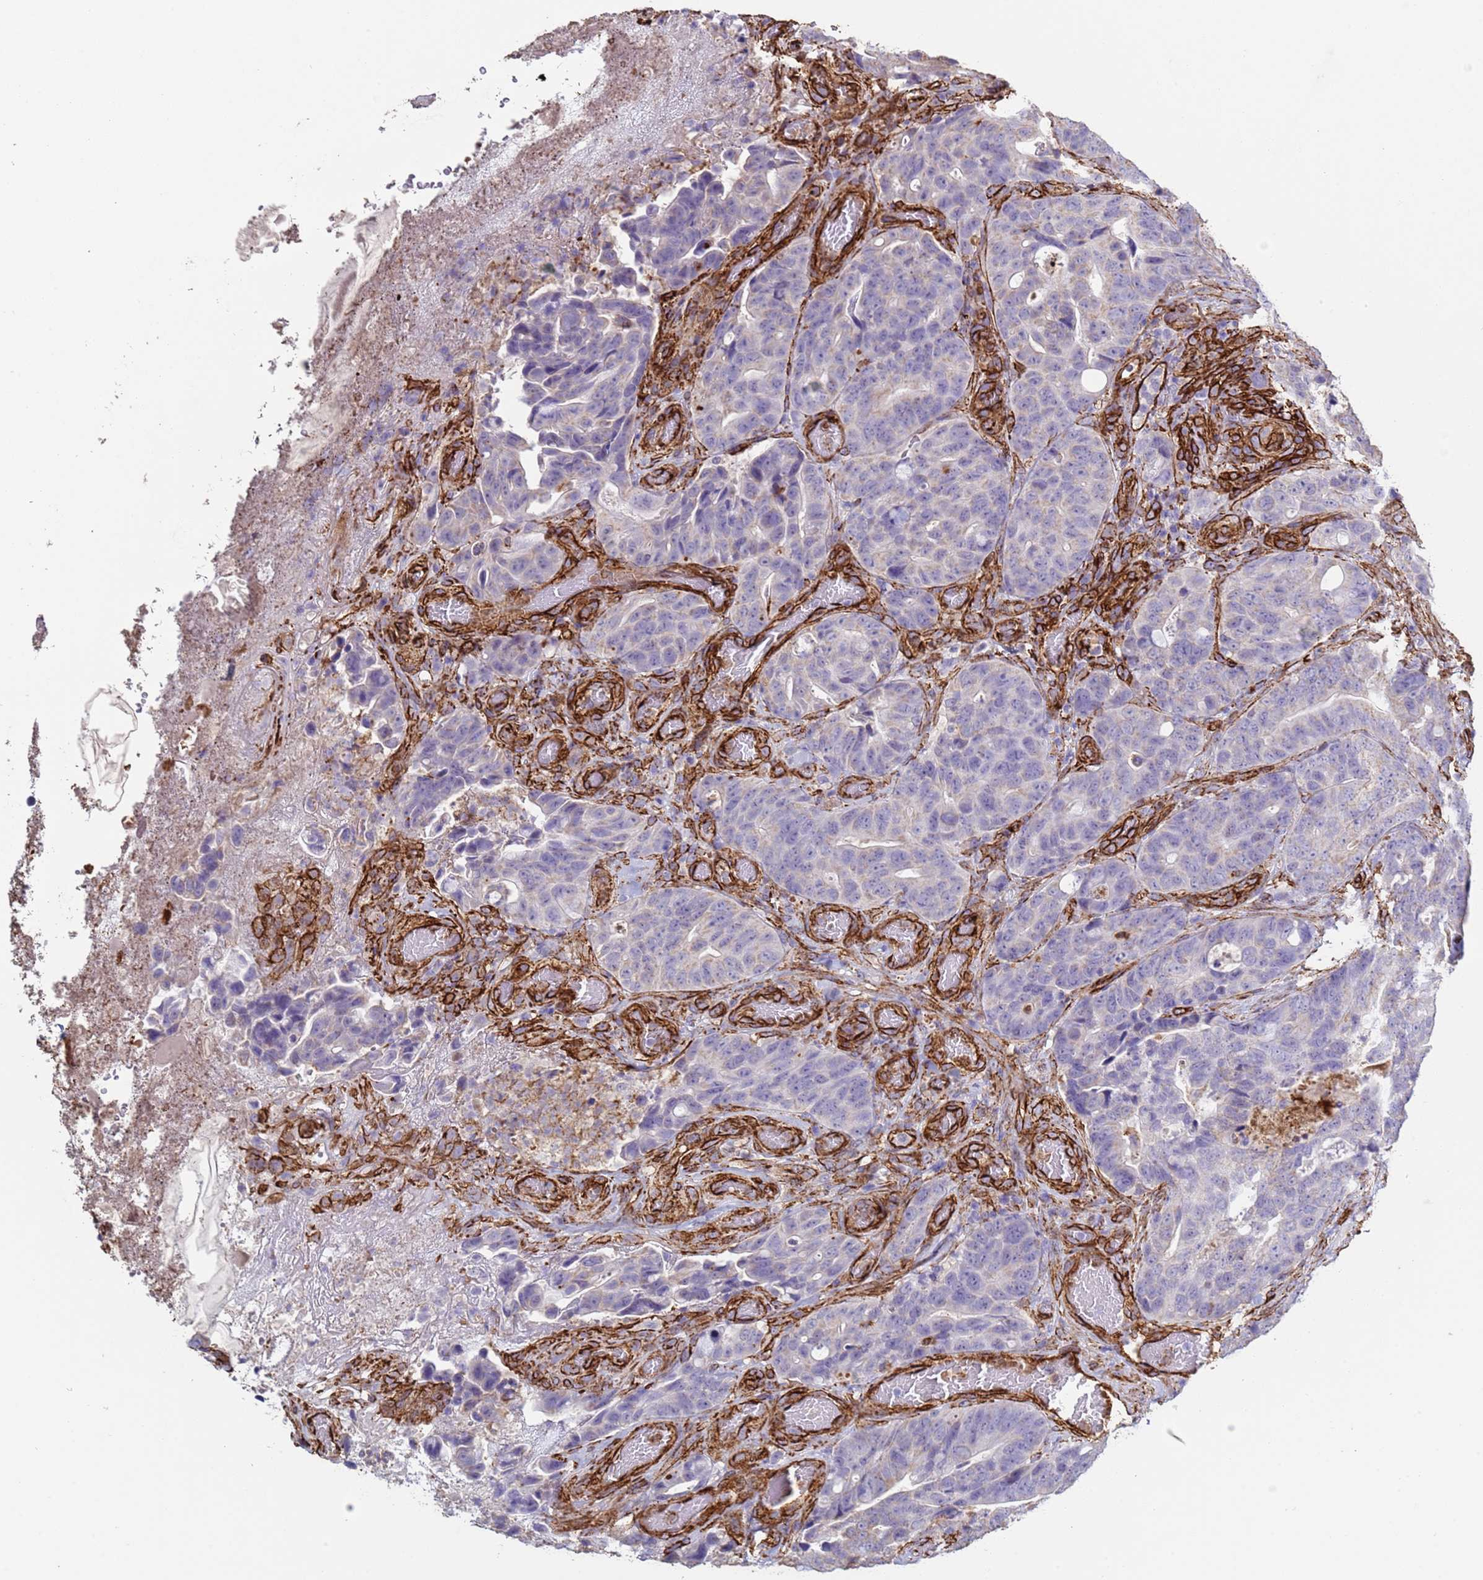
{"staining": {"intensity": "negative", "quantity": "none", "location": "none"}, "tissue": "colorectal cancer", "cell_type": "Tumor cells", "image_type": "cancer", "snomed": [{"axis": "morphology", "description": "Adenocarcinoma, NOS"}, {"axis": "topography", "description": "Colon"}], "caption": "A photomicrograph of human adenocarcinoma (colorectal) is negative for staining in tumor cells.", "gene": "GASK1A", "patient": {"sex": "female", "age": 82}}